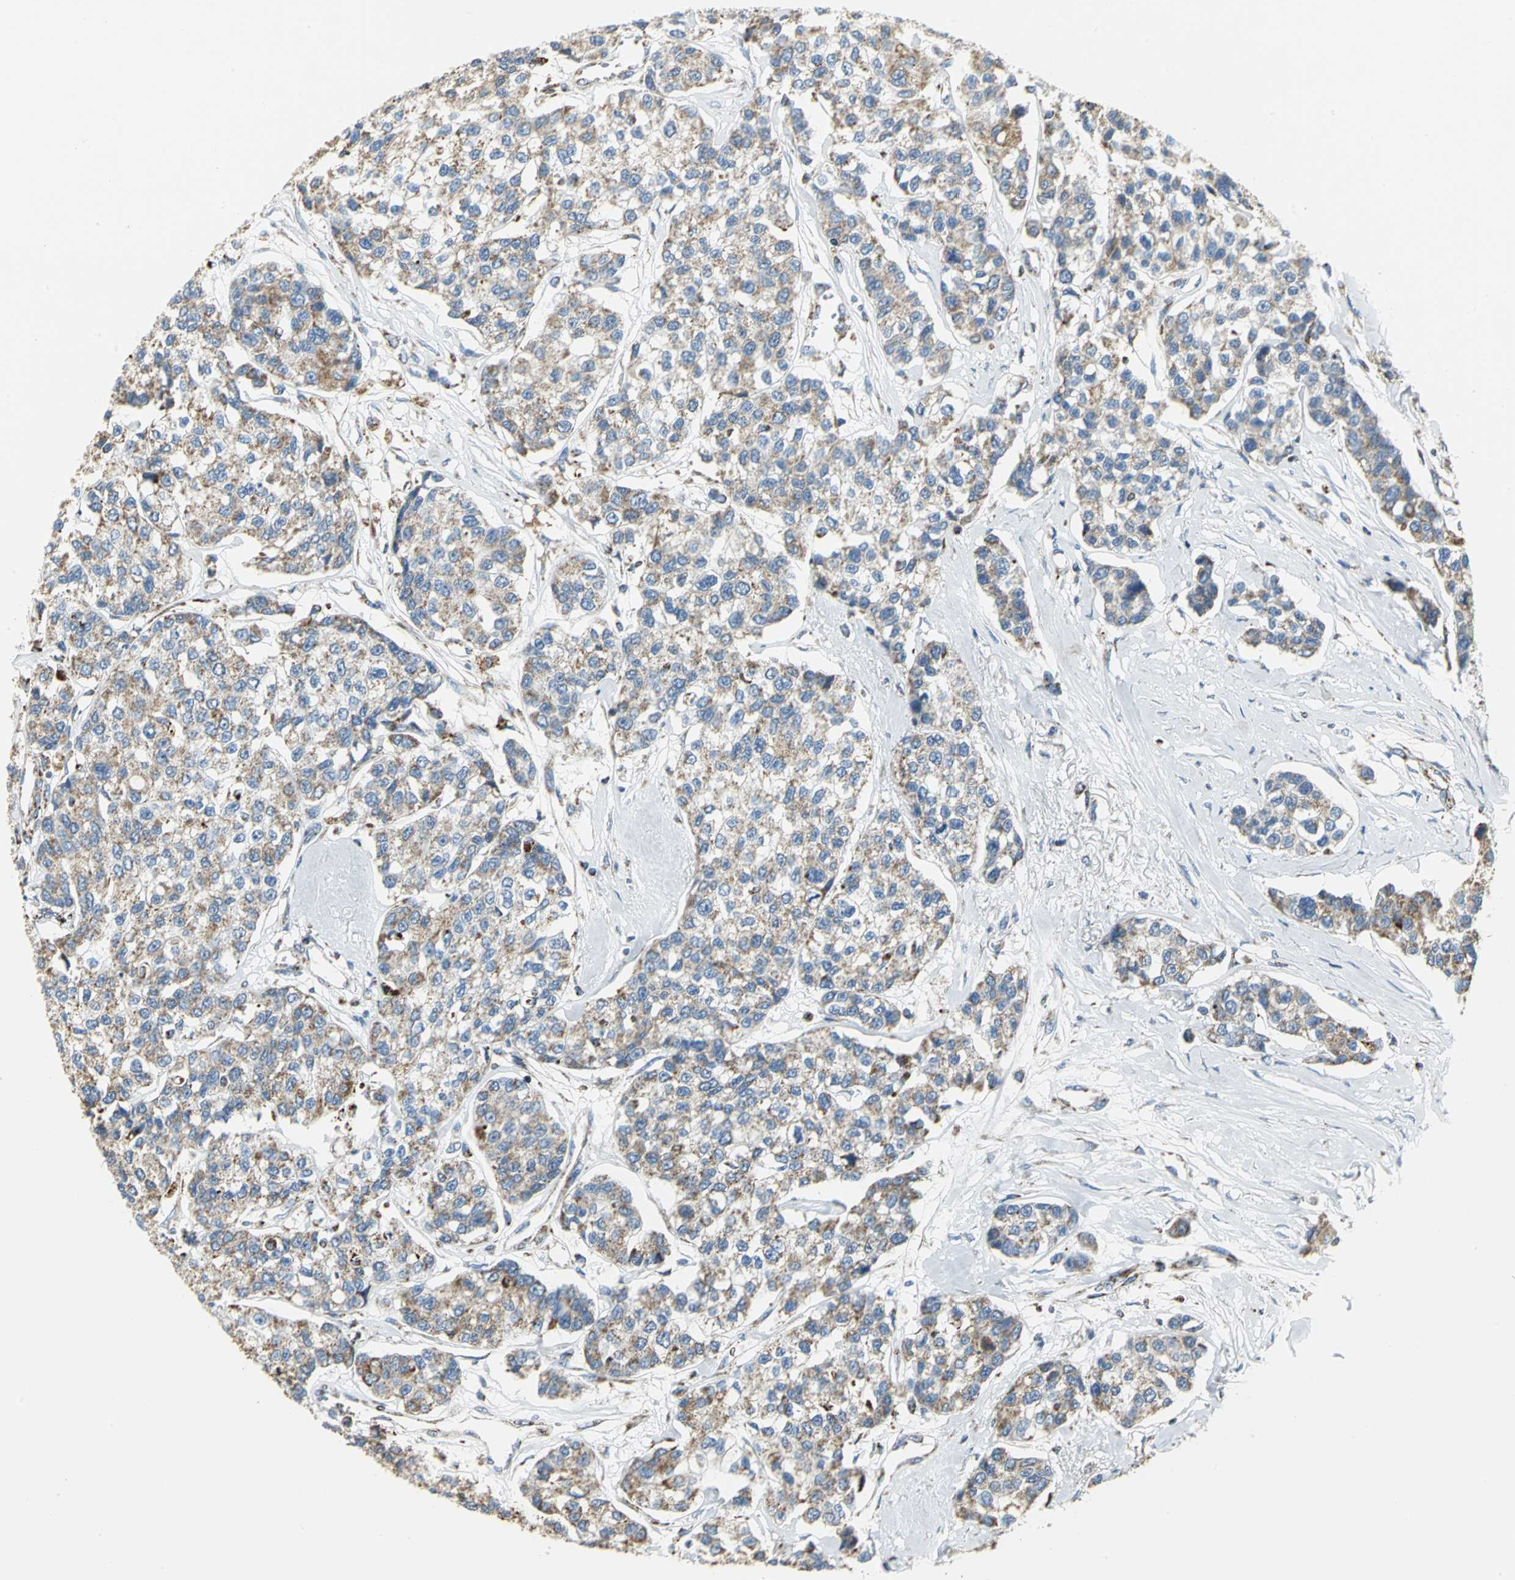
{"staining": {"intensity": "moderate", "quantity": ">75%", "location": "cytoplasmic/membranous"}, "tissue": "breast cancer", "cell_type": "Tumor cells", "image_type": "cancer", "snomed": [{"axis": "morphology", "description": "Duct carcinoma"}, {"axis": "topography", "description": "Breast"}], "caption": "IHC staining of breast infiltrating ductal carcinoma, which demonstrates medium levels of moderate cytoplasmic/membranous staining in approximately >75% of tumor cells indicating moderate cytoplasmic/membranous protein positivity. The staining was performed using DAB (3,3'-diaminobenzidine) (brown) for protein detection and nuclei were counterstained in hematoxylin (blue).", "gene": "NTRK1", "patient": {"sex": "female", "age": 51}}